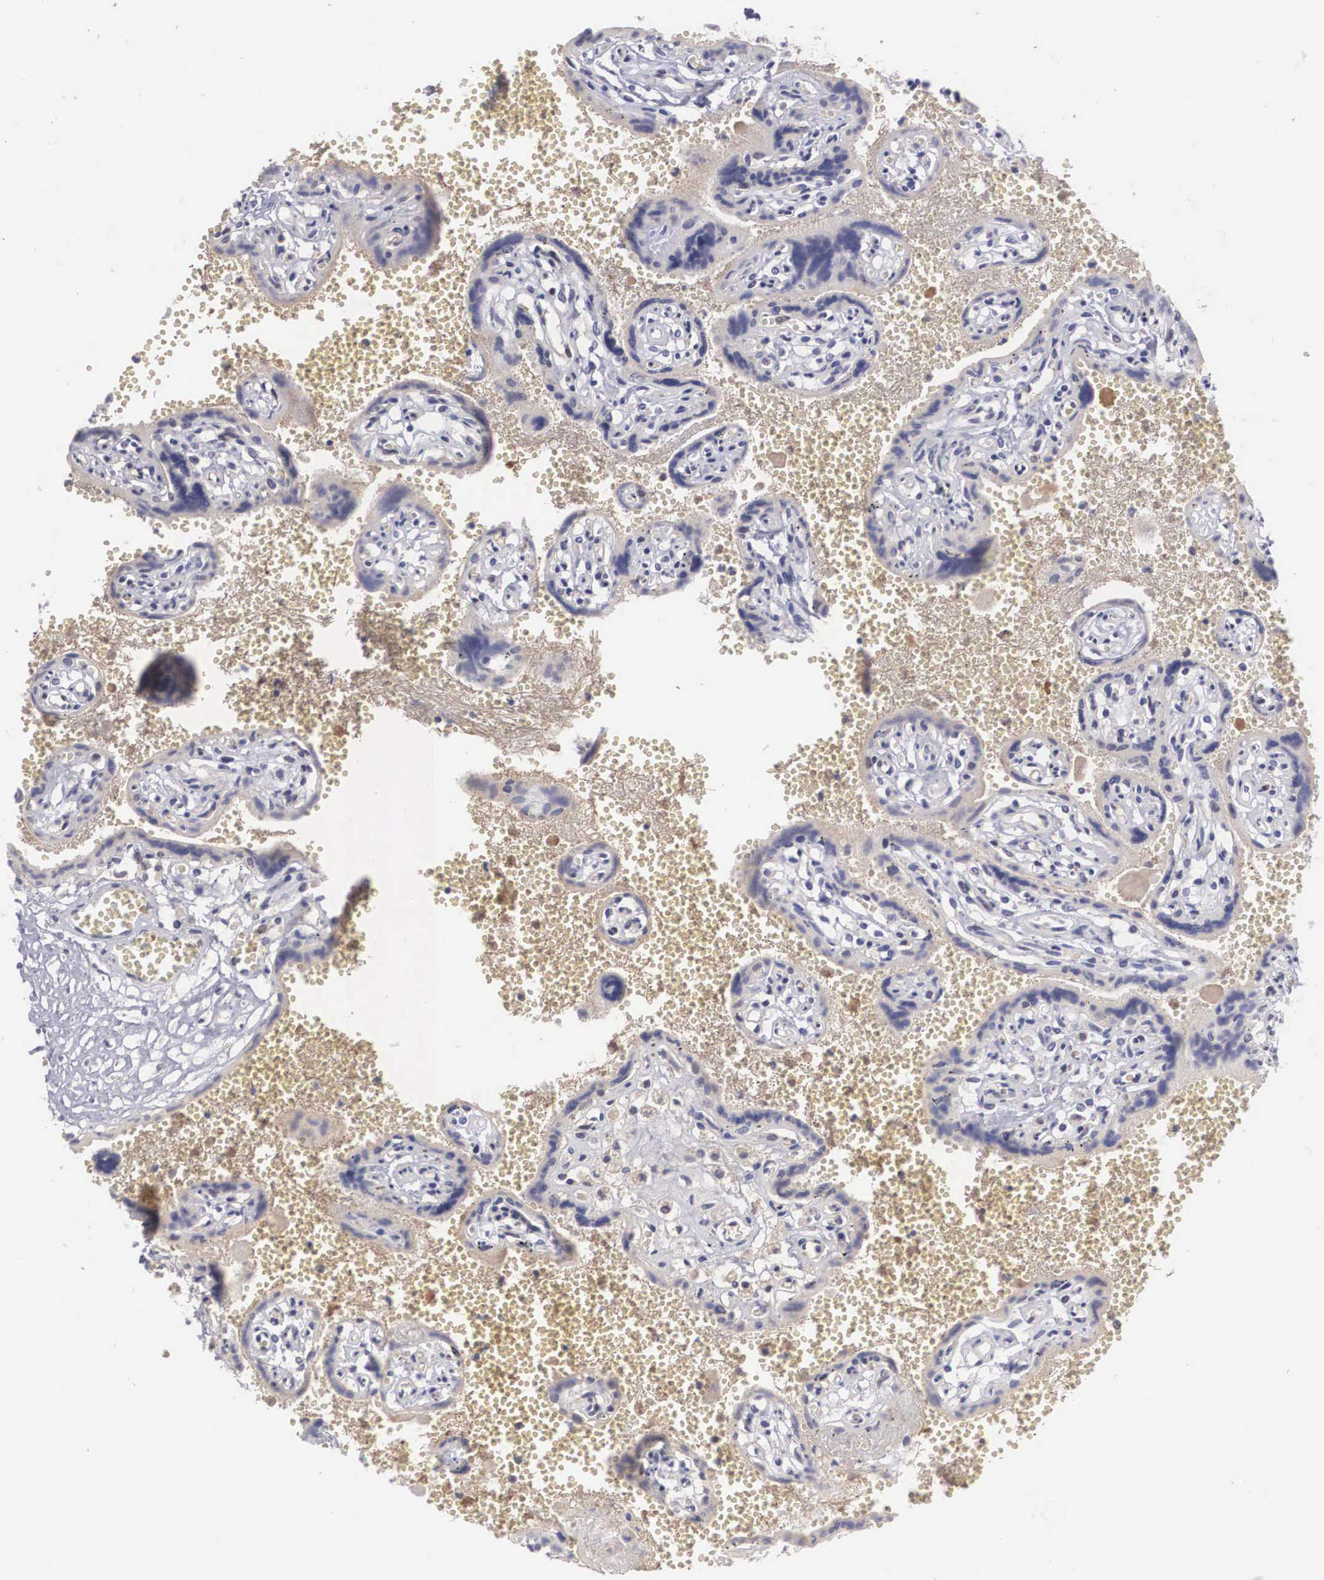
{"staining": {"intensity": "negative", "quantity": "none", "location": "none"}, "tissue": "placenta", "cell_type": "Decidual cells", "image_type": "normal", "snomed": [{"axis": "morphology", "description": "Normal tissue, NOS"}, {"axis": "topography", "description": "Placenta"}], "caption": "The photomicrograph shows no significant staining in decidual cells of placenta. The staining was performed using DAB to visualize the protein expression in brown, while the nuclei were stained in blue with hematoxylin (Magnification: 20x).", "gene": "RBPJ", "patient": {"sex": "female", "age": 40}}